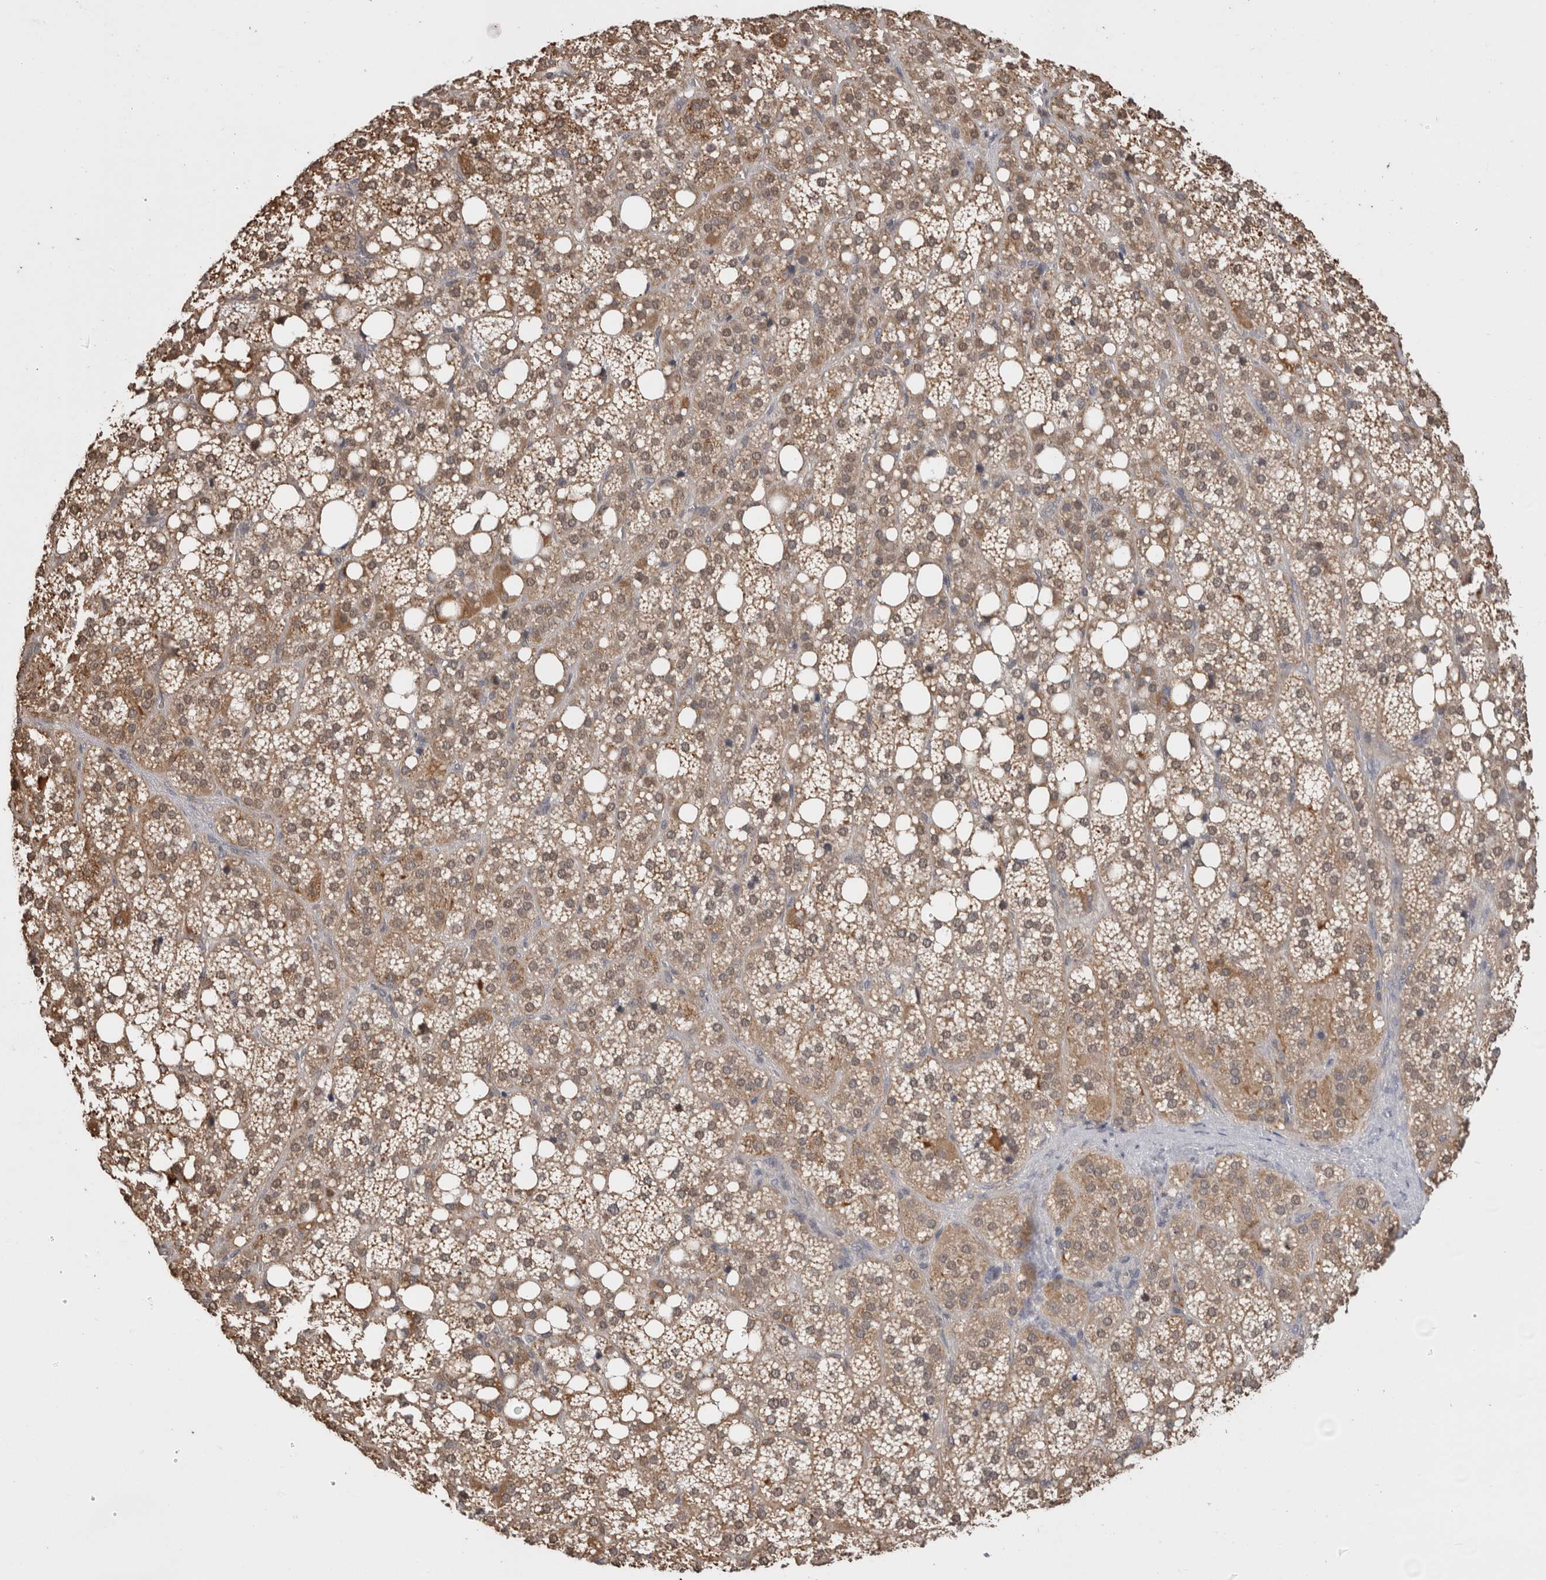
{"staining": {"intensity": "moderate", "quantity": "25%-75%", "location": "cytoplasmic/membranous"}, "tissue": "adrenal gland", "cell_type": "Glandular cells", "image_type": "normal", "snomed": [{"axis": "morphology", "description": "Normal tissue, NOS"}, {"axis": "topography", "description": "Adrenal gland"}], "caption": "Moderate cytoplasmic/membranous expression is seen in about 25%-75% of glandular cells in unremarkable adrenal gland. (DAB (3,3'-diaminobenzidine) IHC with brightfield microscopy, high magnification).", "gene": "PREP", "patient": {"sex": "female", "age": 59}}